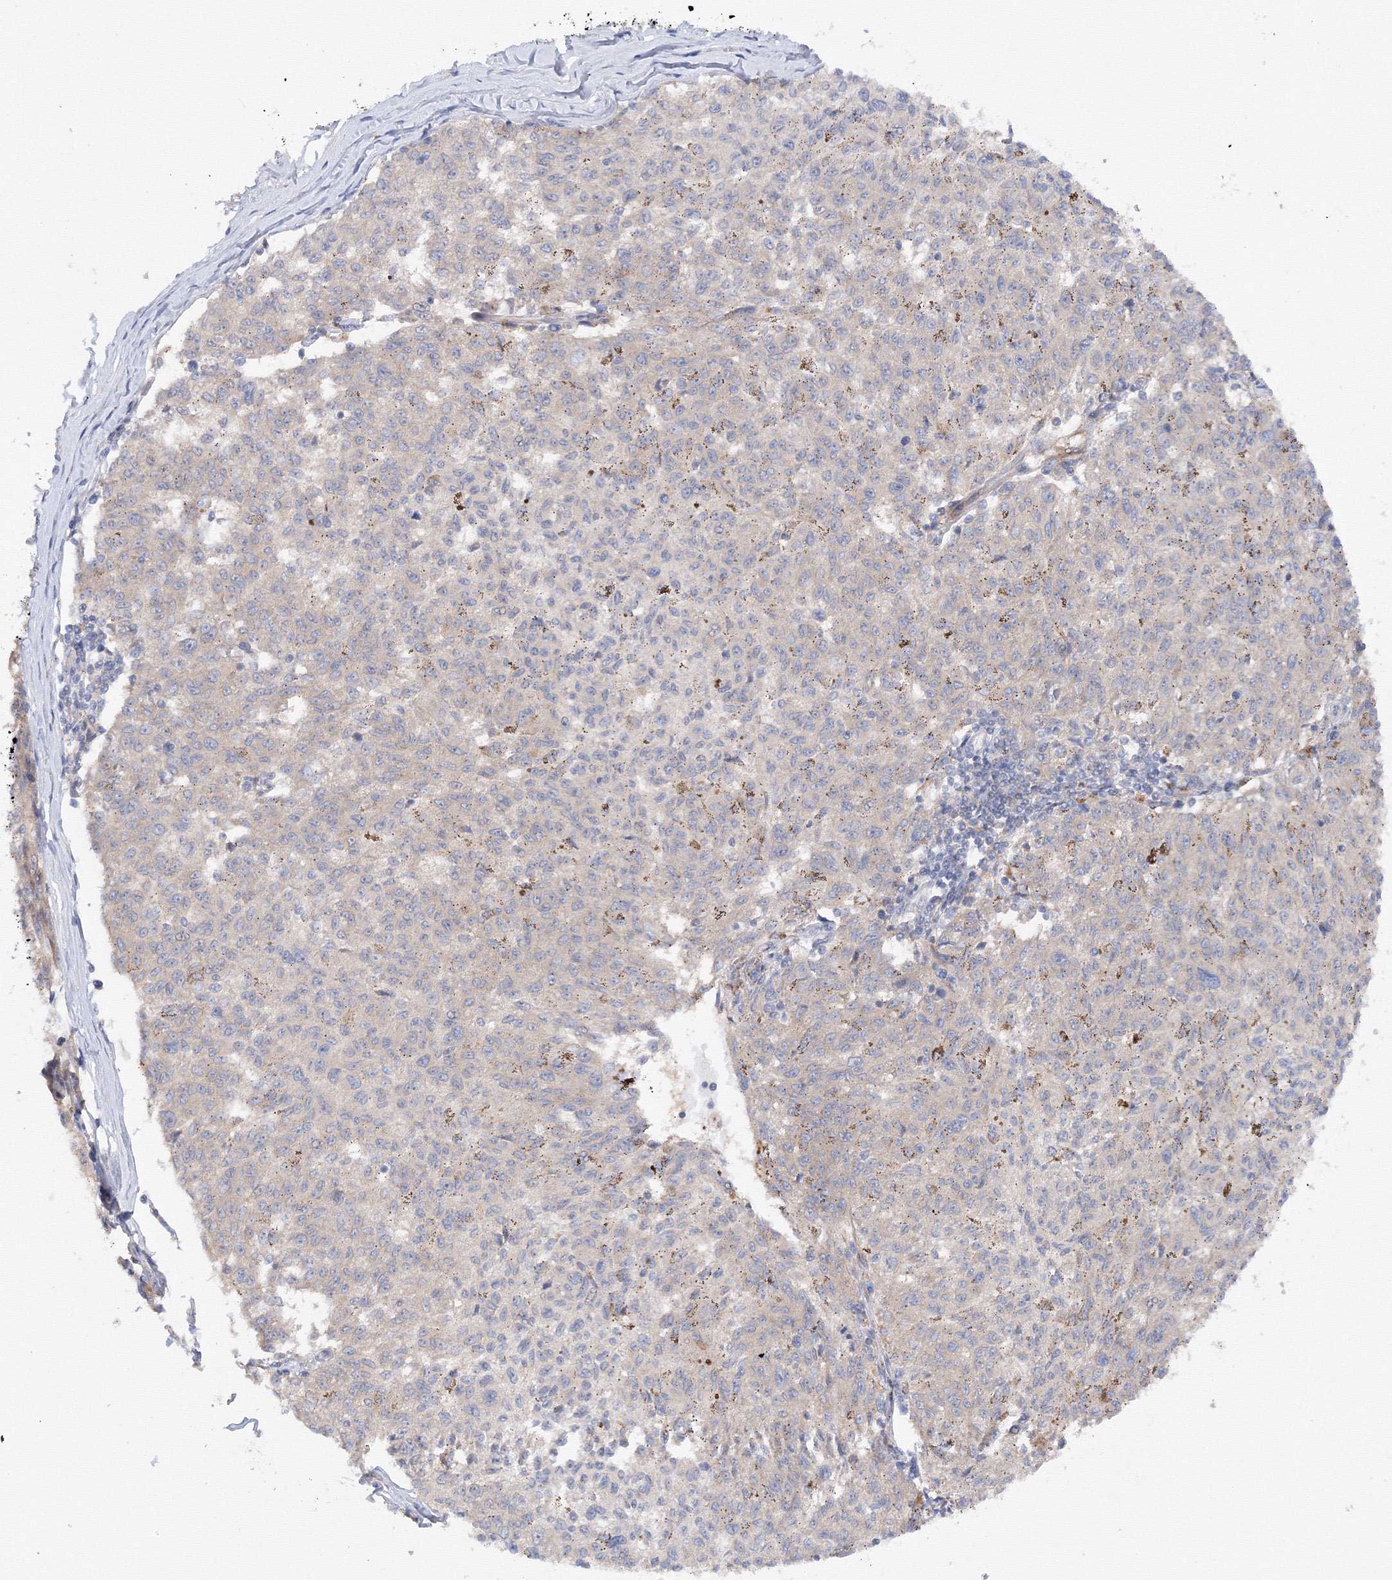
{"staining": {"intensity": "negative", "quantity": "none", "location": "none"}, "tissue": "melanoma", "cell_type": "Tumor cells", "image_type": "cancer", "snomed": [{"axis": "morphology", "description": "Malignant melanoma, NOS"}, {"axis": "topography", "description": "Skin"}], "caption": "Malignant melanoma was stained to show a protein in brown. There is no significant positivity in tumor cells.", "gene": "DIS3L2", "patient": {"sex": "female", "age": 72}}